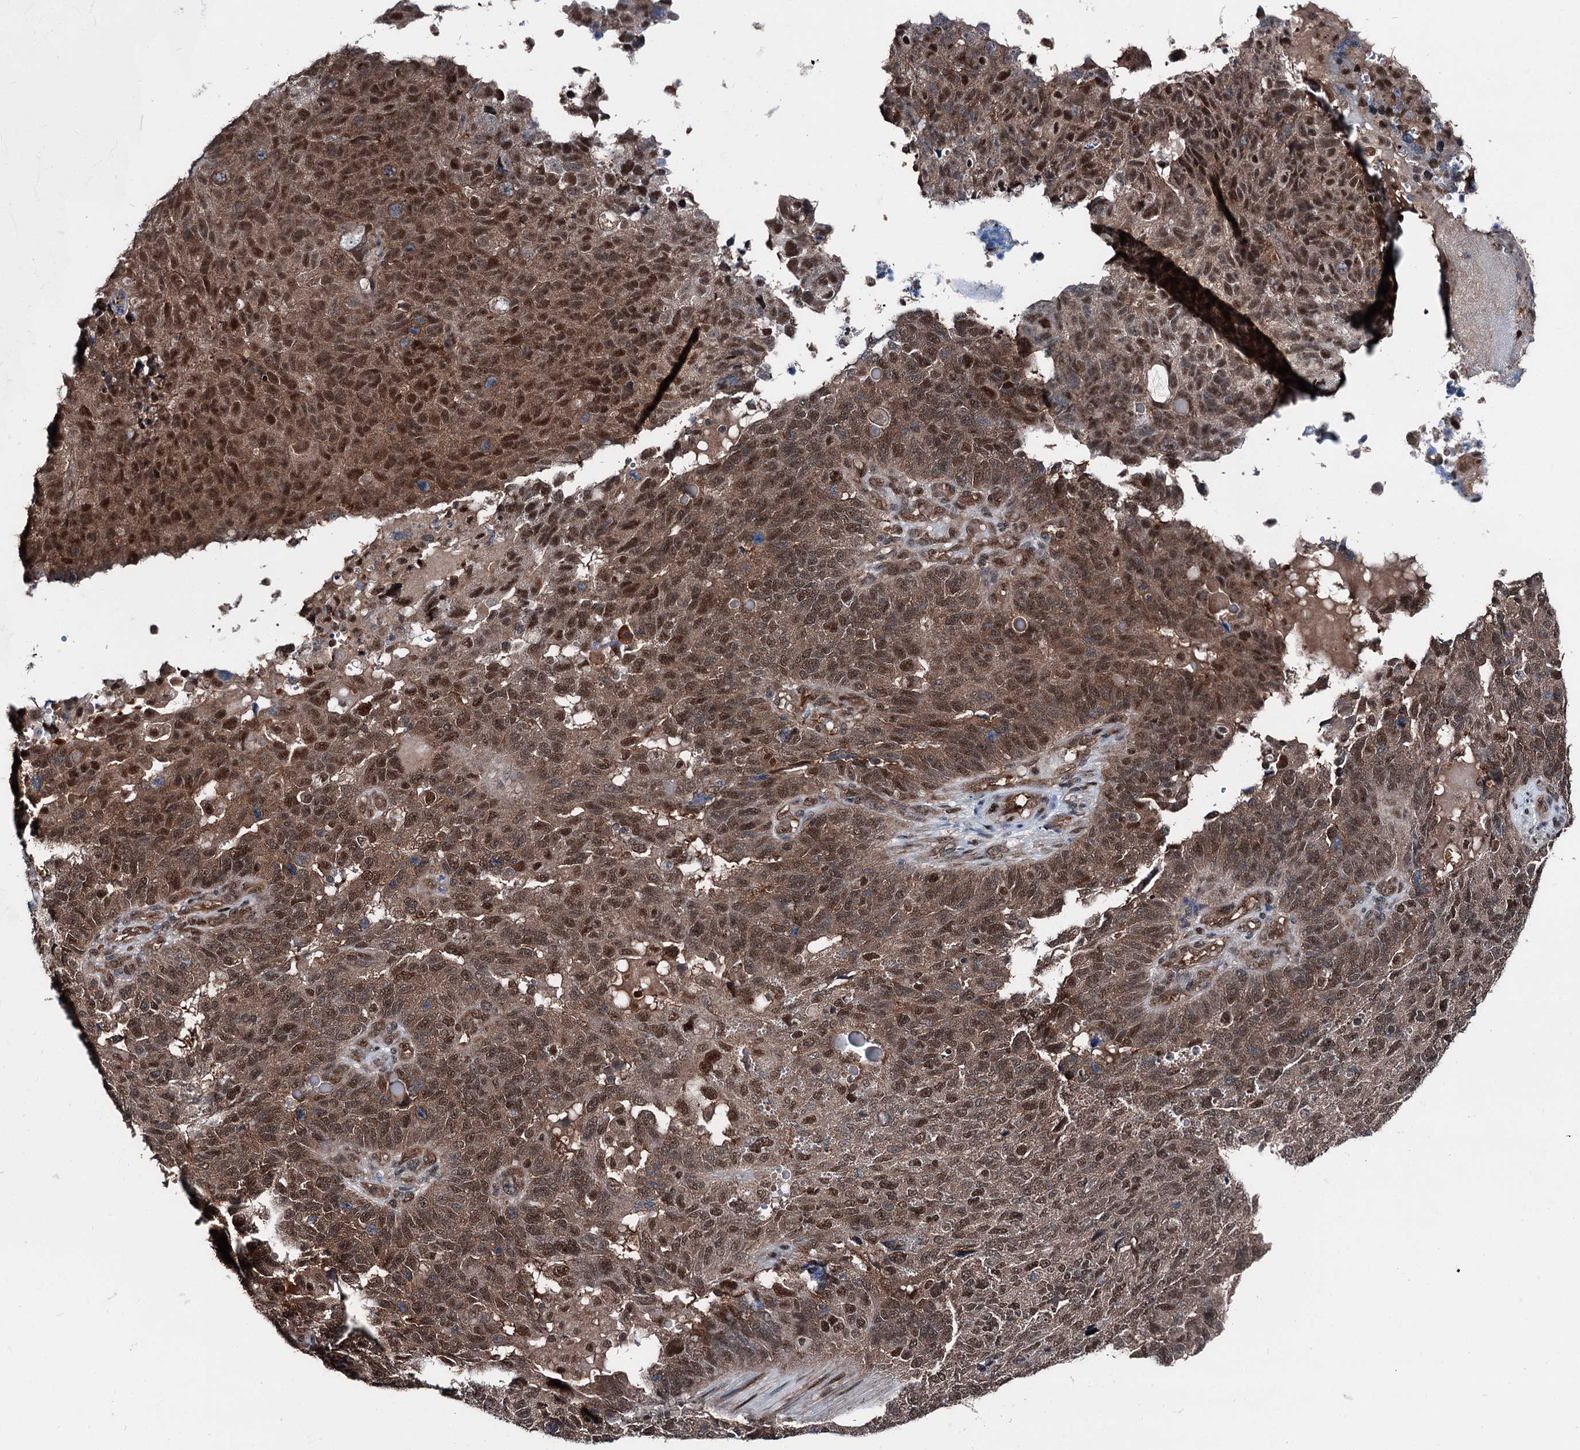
{"staining": {"intensity": "moderate", "quantity": ">75%", "location": "cytoplasmic/membranous,nuclear"}, "tissue": "endometrial cancer", "cell_type": "Tumor cells", "image_type": "cancer", "snomed": [{"axis": "morphology", "description": "Adenocarcinoma, NOS"}, {"axis": "topography", "description": "Endometrium"}], "caption": "The photomicrograph reveals a brown stain indicating the presence of a protein in the cytoplasmic/membranous and nuclear of tumor cells in endometrial cancer. The staining was performed using DAB (3,3'-diaminobenzidine) to visualize the protein expression in brown, while the nuclei were stained in blue with hematoxylin (Magnification: 20x).", "gene": "PSMD13", "patient": {"sex": "female", "age": 66}}